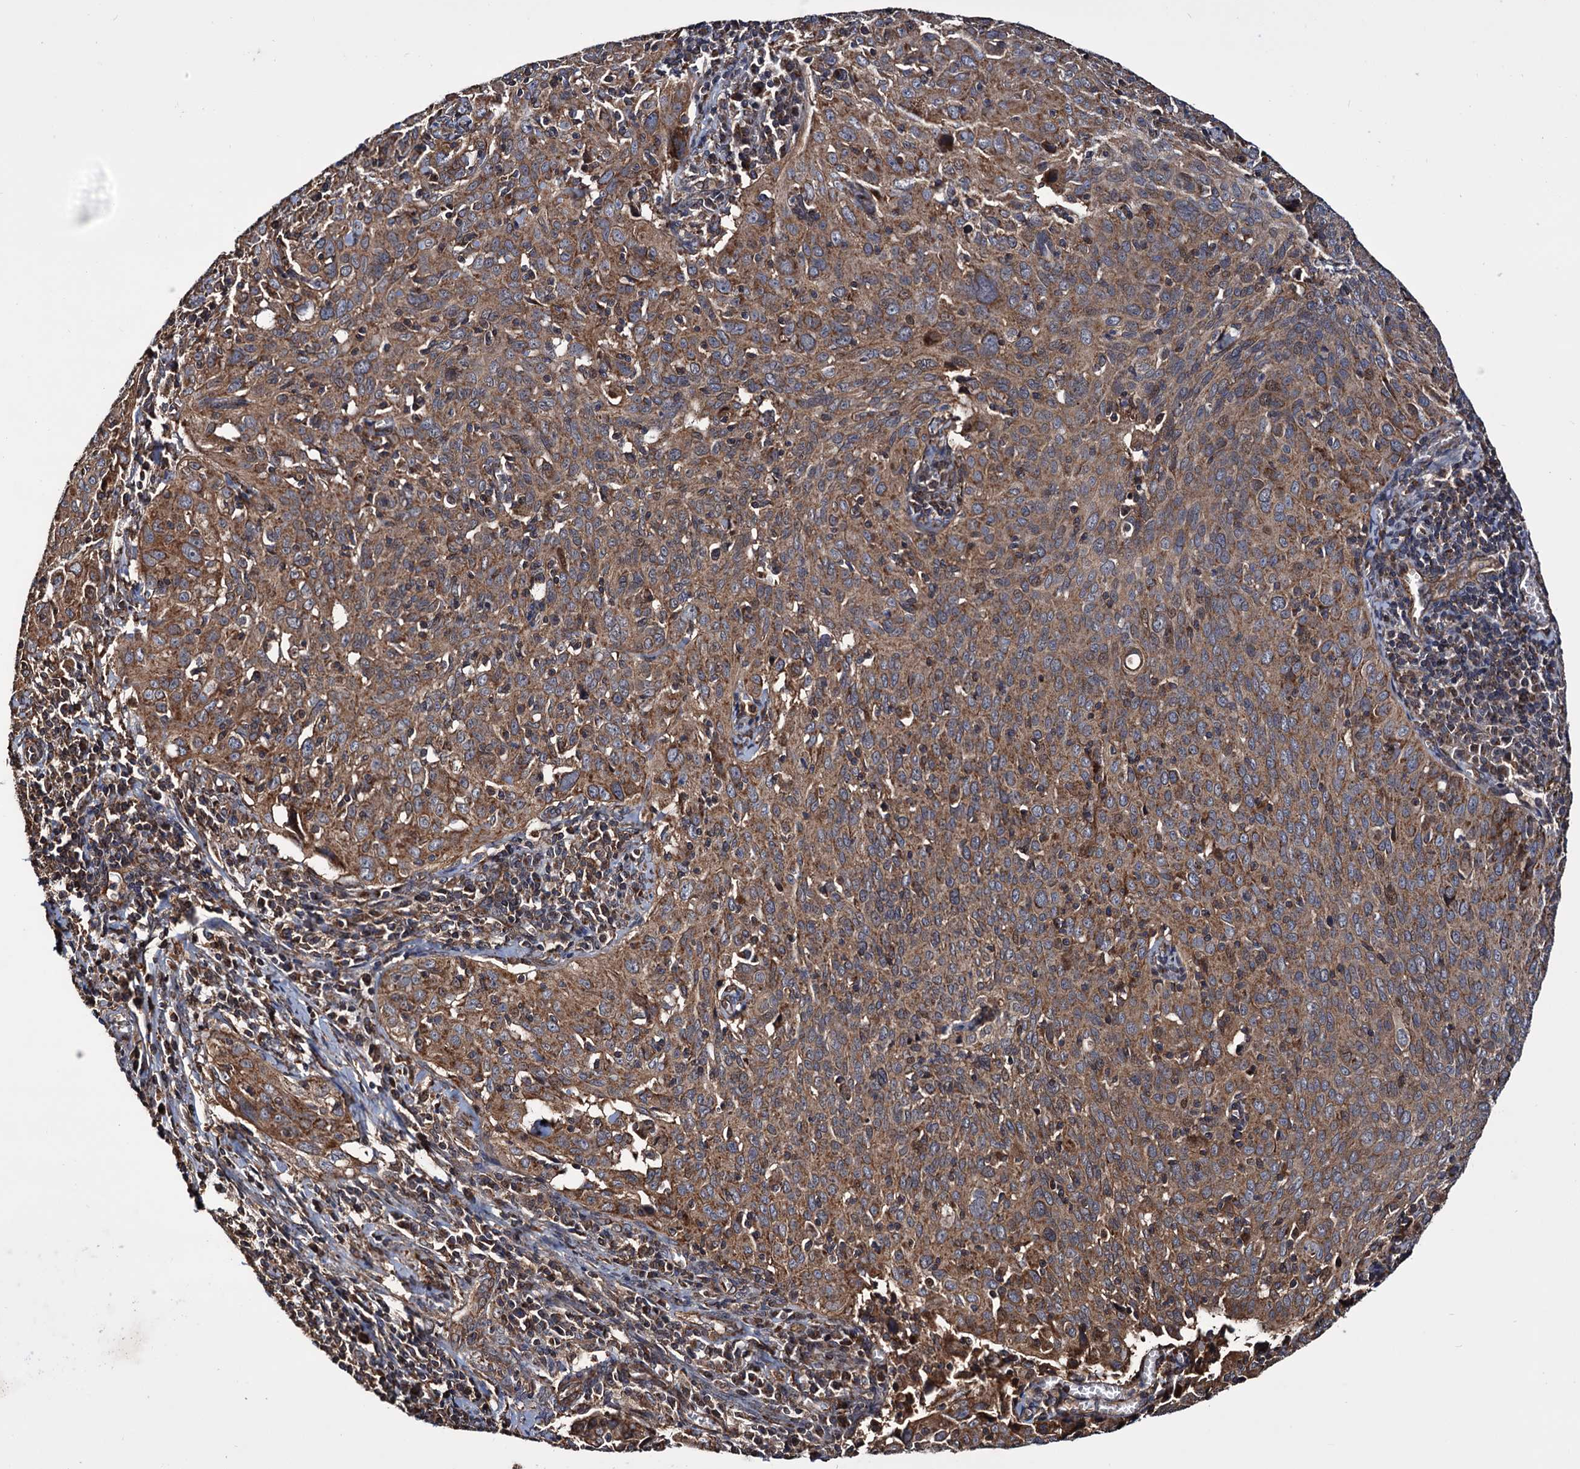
{"staining": {"intensity": "moderate", "quantity": ">75%", "location": "cytoplasmic/membranous"}, "tissue": "cervical cancer", "cell_type": "Tumor cells", "image_type": "cancer", "snomed": [{"axis": "morphology", "description": "Squamous cell carcinoma, NOS"}, {"axis": "topography", "description": "Cervix"}], "caption": "IHC photomicrograph of neoplastic tissue: human cervical squamous cell carcinoma stained using IHC shows medium levels of moderate protein expression localized specifically in the cytoplasmic/membranous of tumor cells, appearing as a cytoplasmic/membranous brown color.", "gene": "MRPL42", "patient": {"sex": "female", "age": 31}}